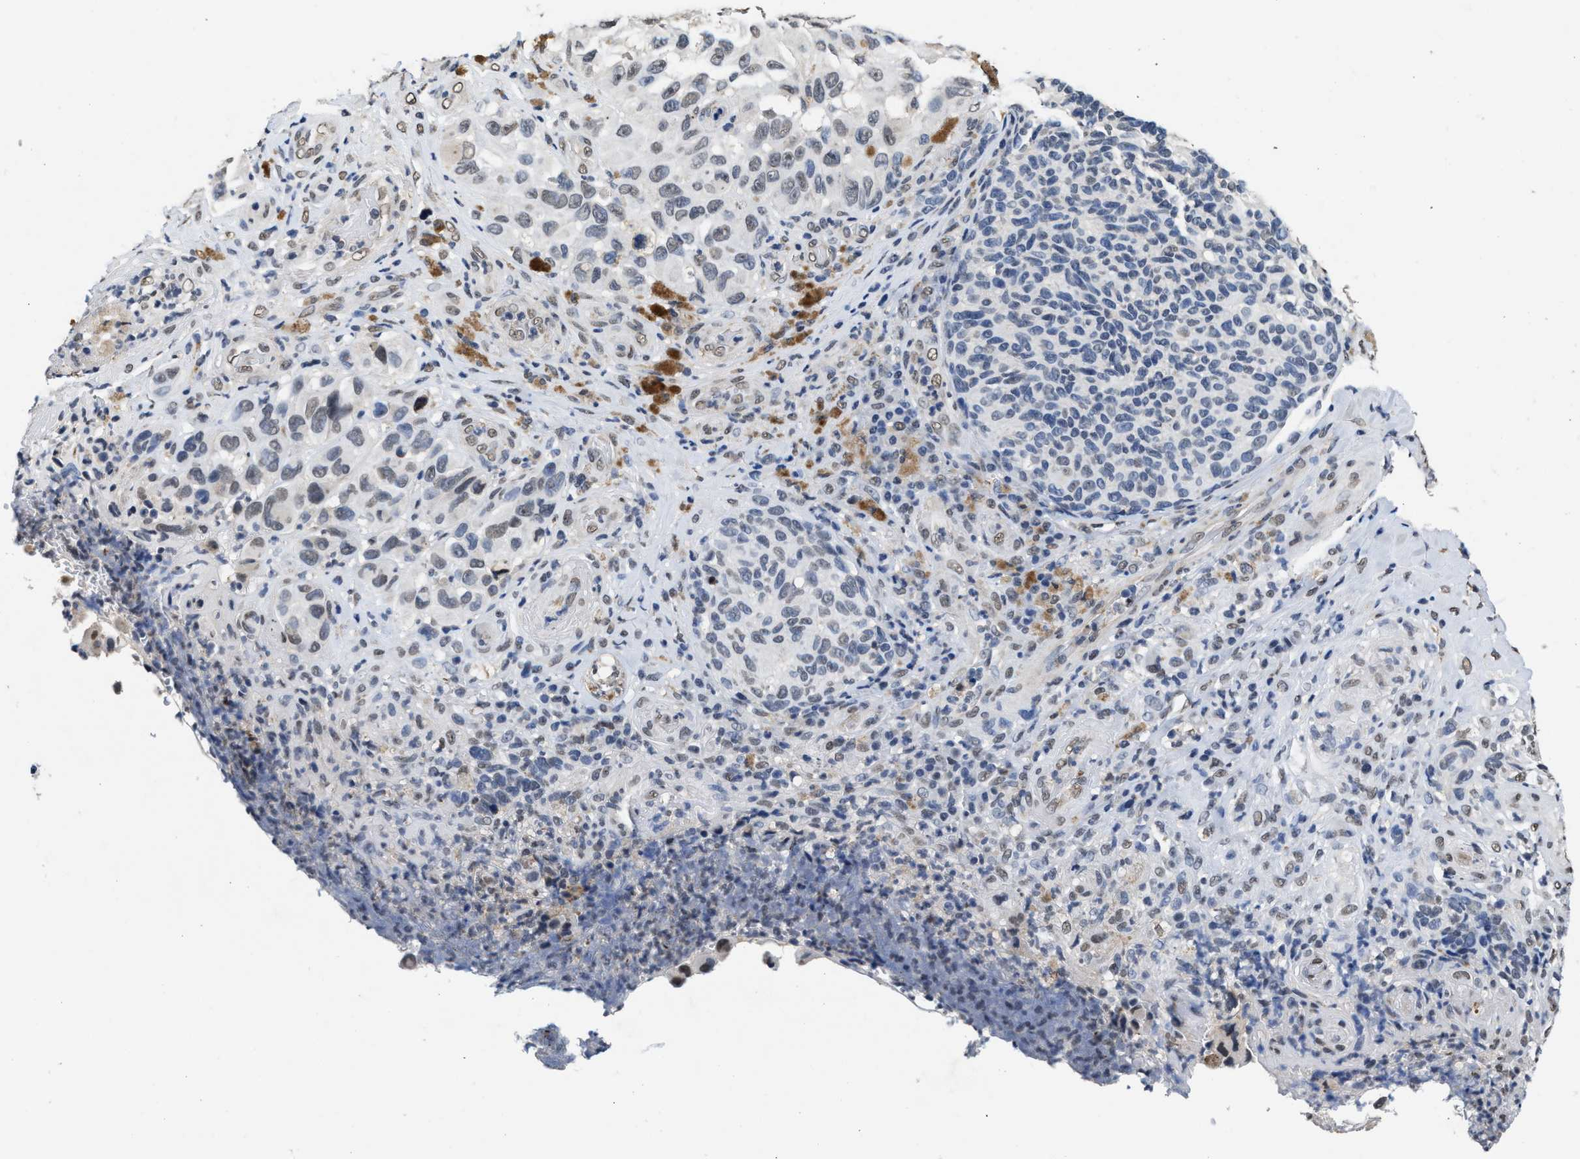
{"staining": {"intensity": "weak", "quantity": "<25%", "location": "nuclear"}, "tissue": "melanoma", "cell_type": "Tumor cells", "image_type": "cancer", "snomed": [{"axis": "morphology", "description": "Malignant melanoma, NOS"}, {"axis": "topography", "description": "Skin"}], "caption": "This is a micrograph of IHC staining of malignant melanoma, which shows no positivity in tumor cells.", "gene": "SUPT16H", "patient": {"sex": "female", "age": 73}}